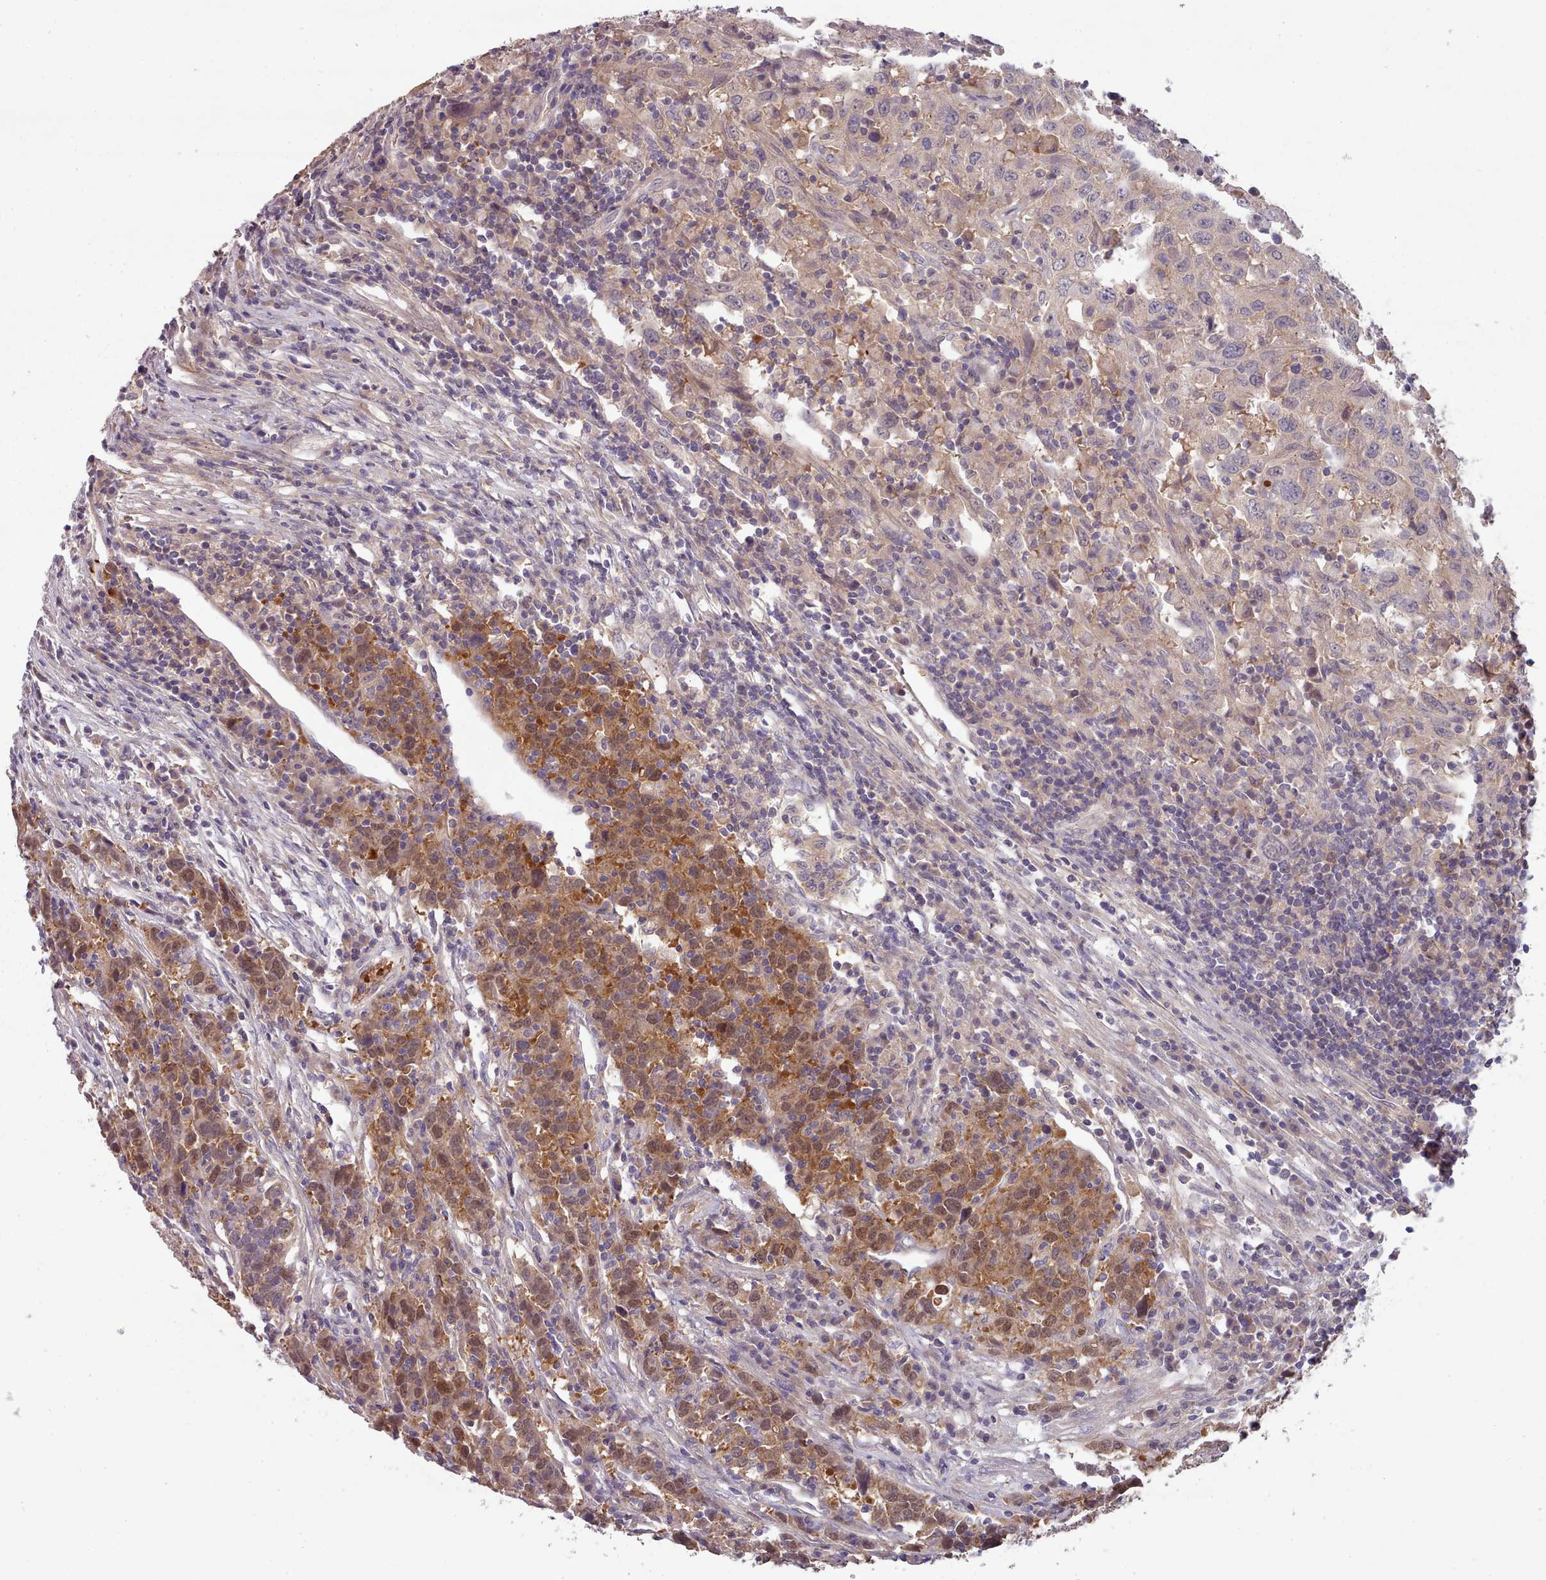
{"staining": {"intensity": "moderate", "quantity": ">75%", "location": "cytoplasmic/membranous,nuclear"}, "tissue": "urothelial cancer", "cell_type": "Tumor cells", "image_type": "cancer", "snomed": [{"axis": "morphology", "description": "Urothelial carcinoma, High grade"}, {"axis": "topography", "description": "Urinary bladder"}], "caption": "An immunohistochemistry micrograph of neoplastic tissue is shown. Protein staining in brown labels moderate cytoplasmic/membranous and nuclear positivity in high-grade urothelial carcinoma within tumor cells.", "gene": "CLNS1A", "patient": {"sex": "male", "age": 61}}